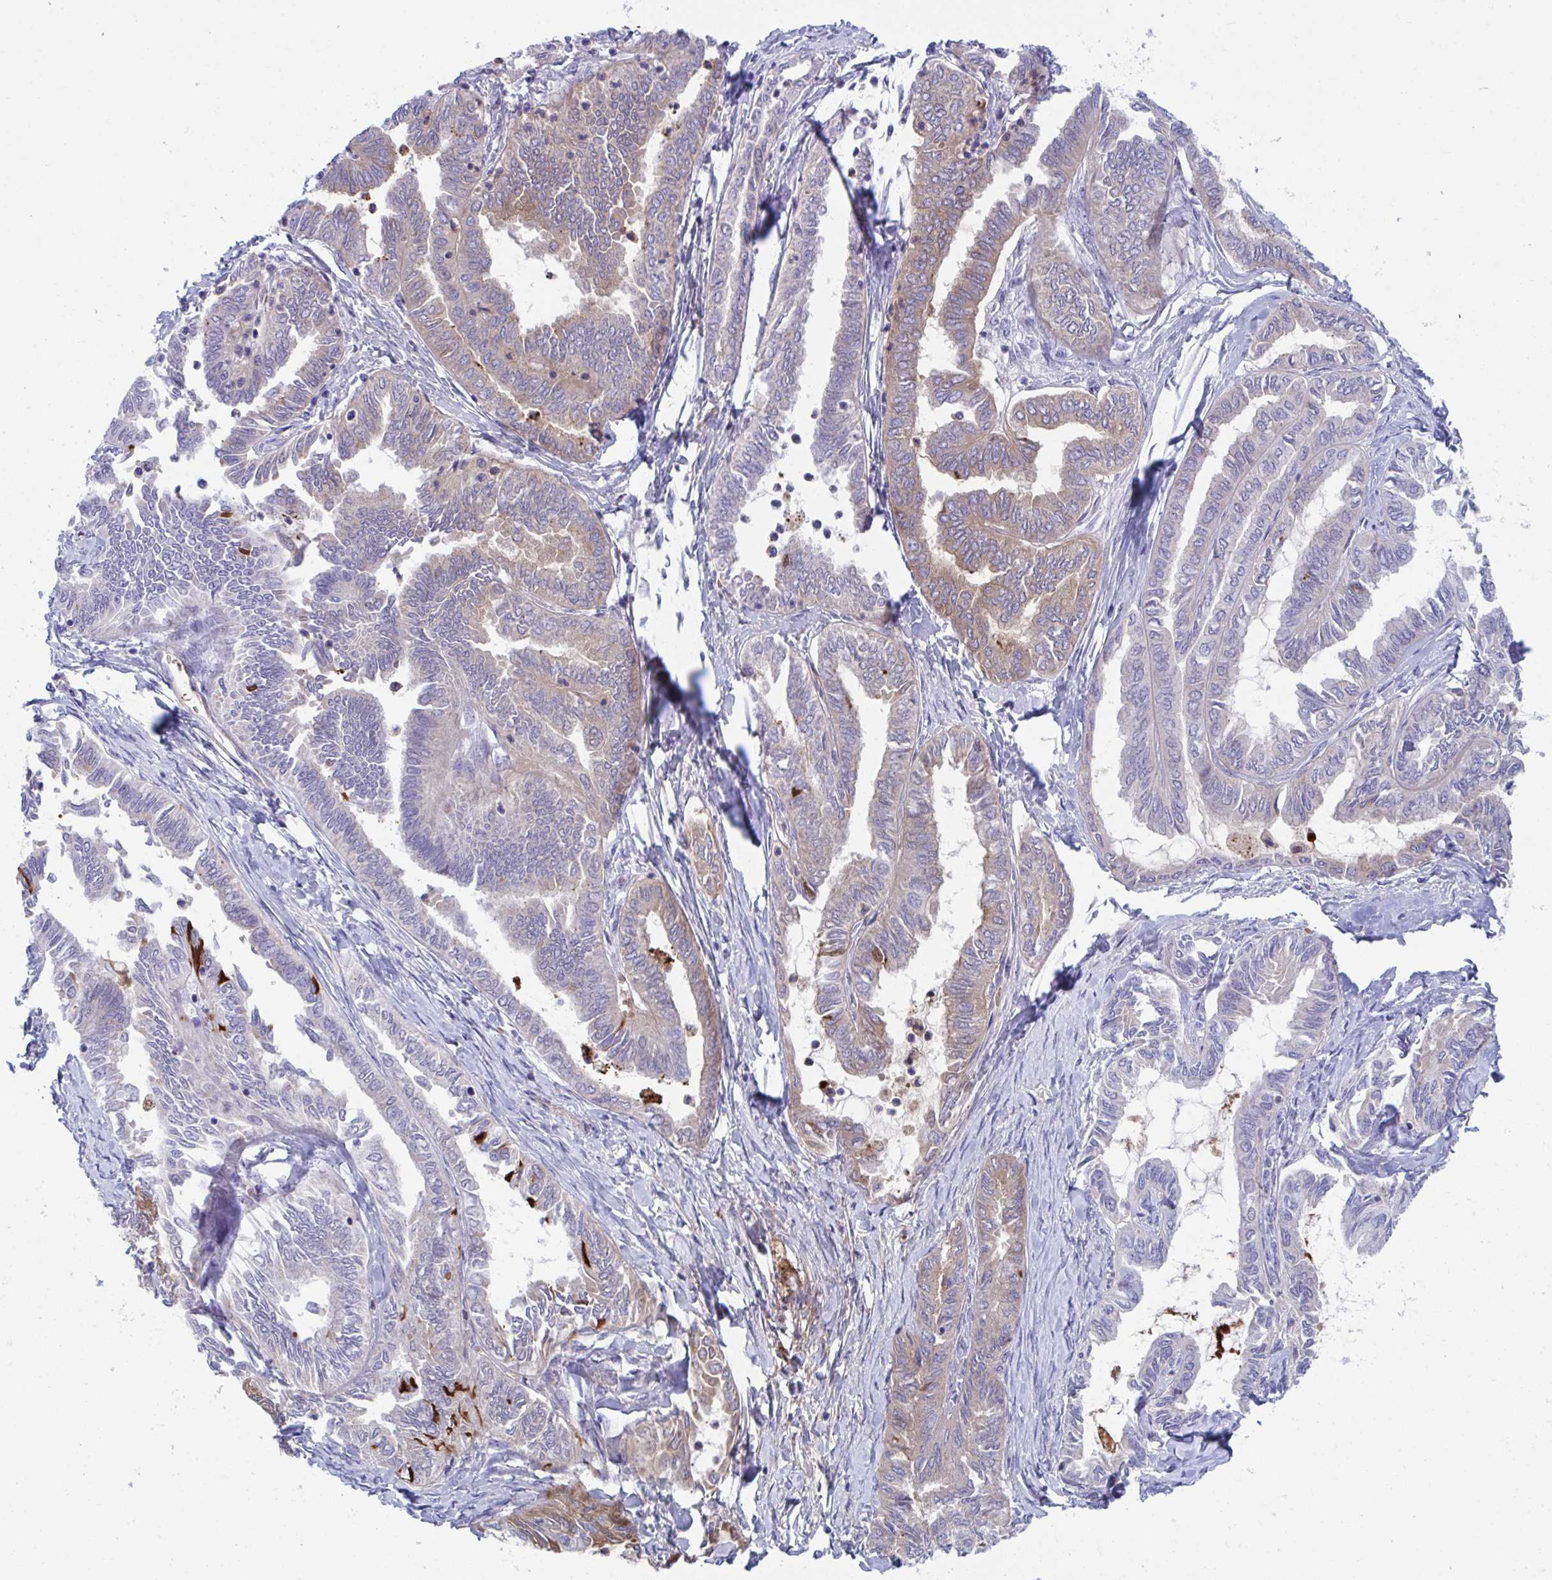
{"staining": {"intensity": "moderate", "quantity": "<25%", "location": "cytoplasmic/membranous"}, "tissue": "ovarian cancer", "cell_type": "Tumor cells", "image_type": "cancer", "snomed": [{"axis": "morphology", "description": "Carcinoma, endometroid"}, {"axis": "topography", "description": "Ovary"}], "caption": "Protein positivity by immunohistochemistry (IHC) exhibits moderate cytoplasmic/membranous positivity in approximately <25% of tumor cells in ovarian cancer. (DAB (3,3'-diaminobenzidine) = brown stain, brightfield microscopy at high magnification).", "gene": "CENPQ", "patient": {"sex": "female", "age": 70}}